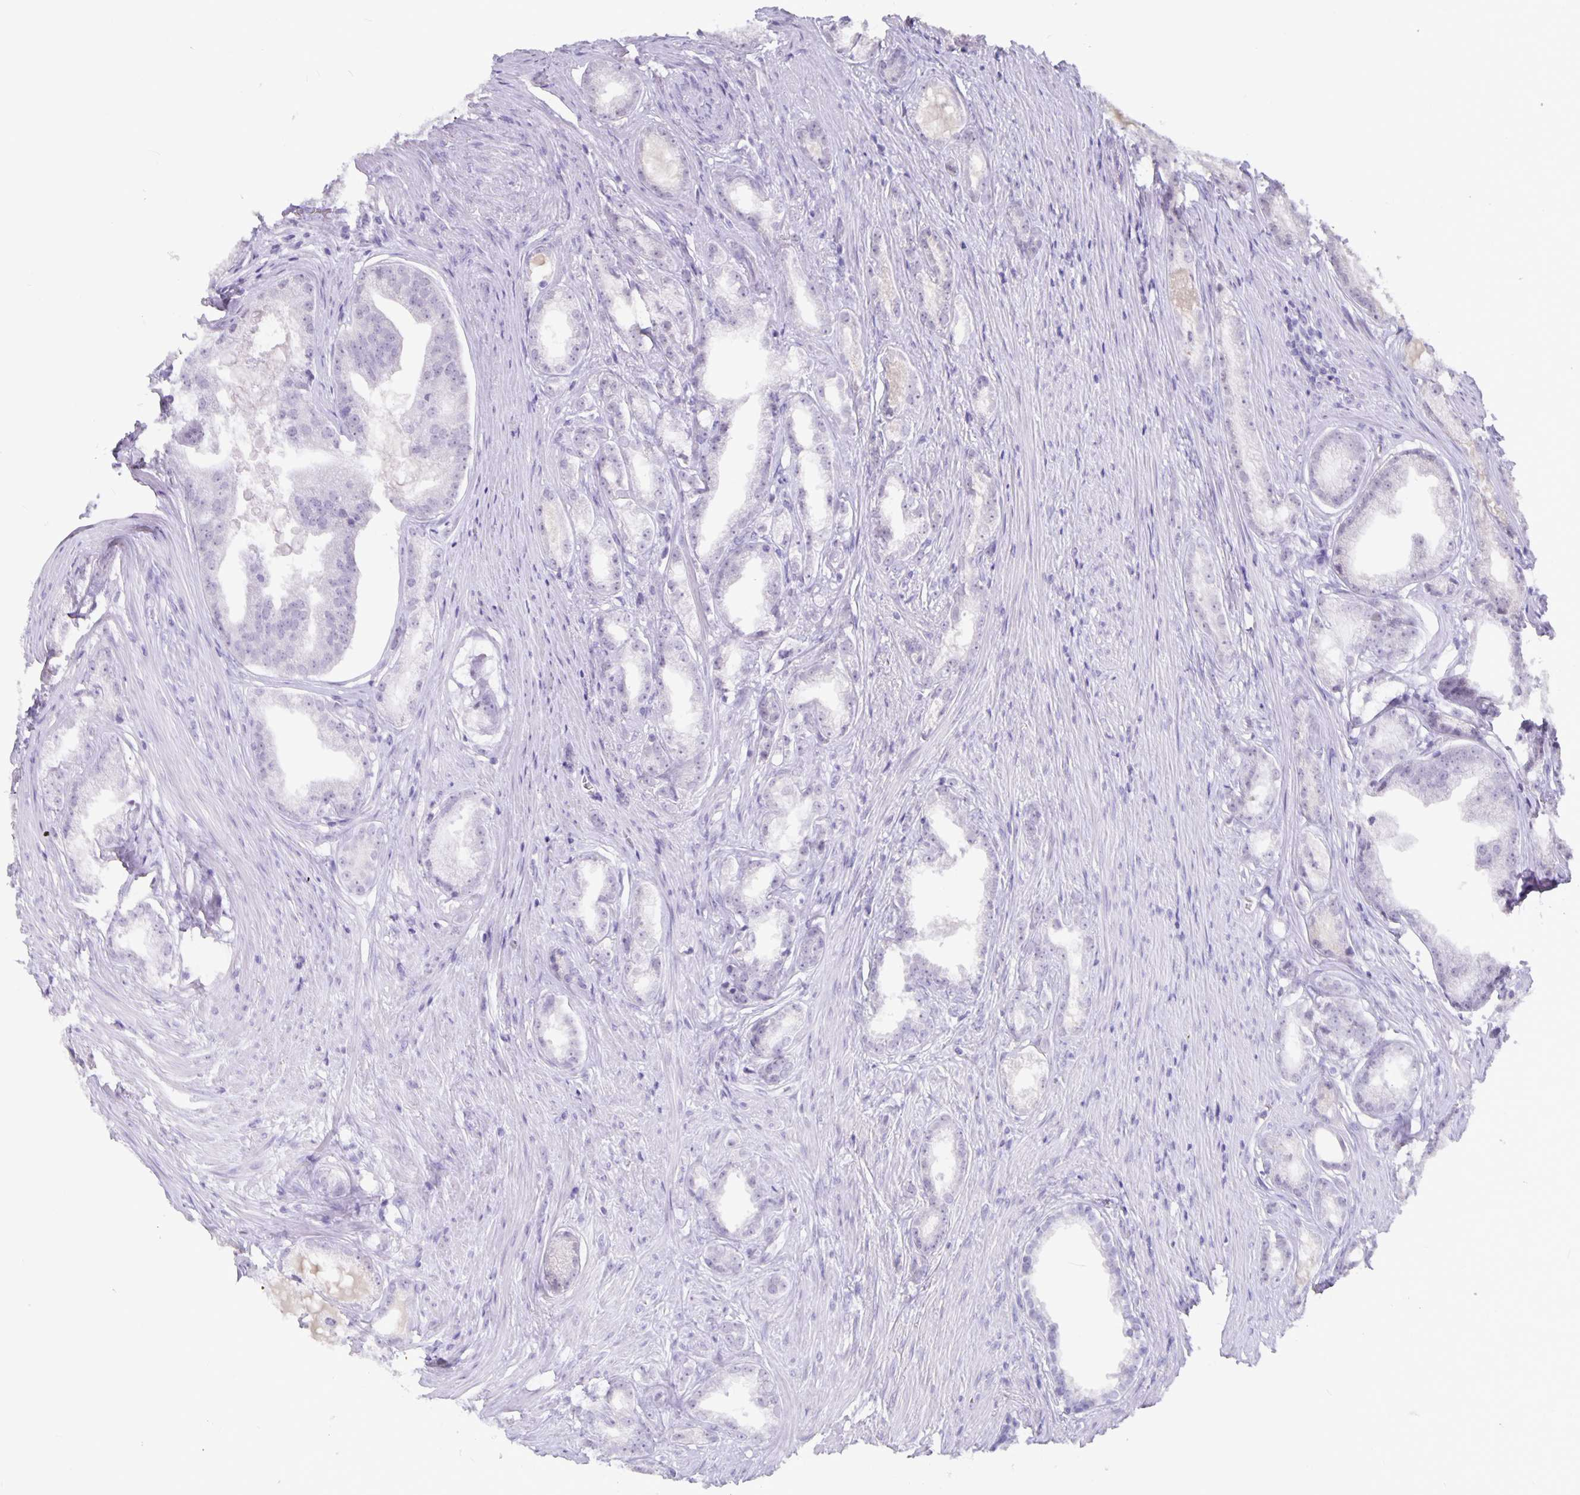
{"staining": {"intensity": "negative", "quantity": "none", "location": "none"}, "tissue": "prostate cancer", "cell_type": "Tumor cells", "image_type": "cancer", "snomed": [{"axis": "morphology", "description": "Adenocarcinoma, Low grade"}, {"axis": "topography", "description": "Prostate"}], "caption": "Micrograph shows no protein staining in tumor cells of adenocarcinoma (low-grade) (prostate) tissue.", "gene": "OLIG2", "patient": {"sex": "male", "age": 65}}